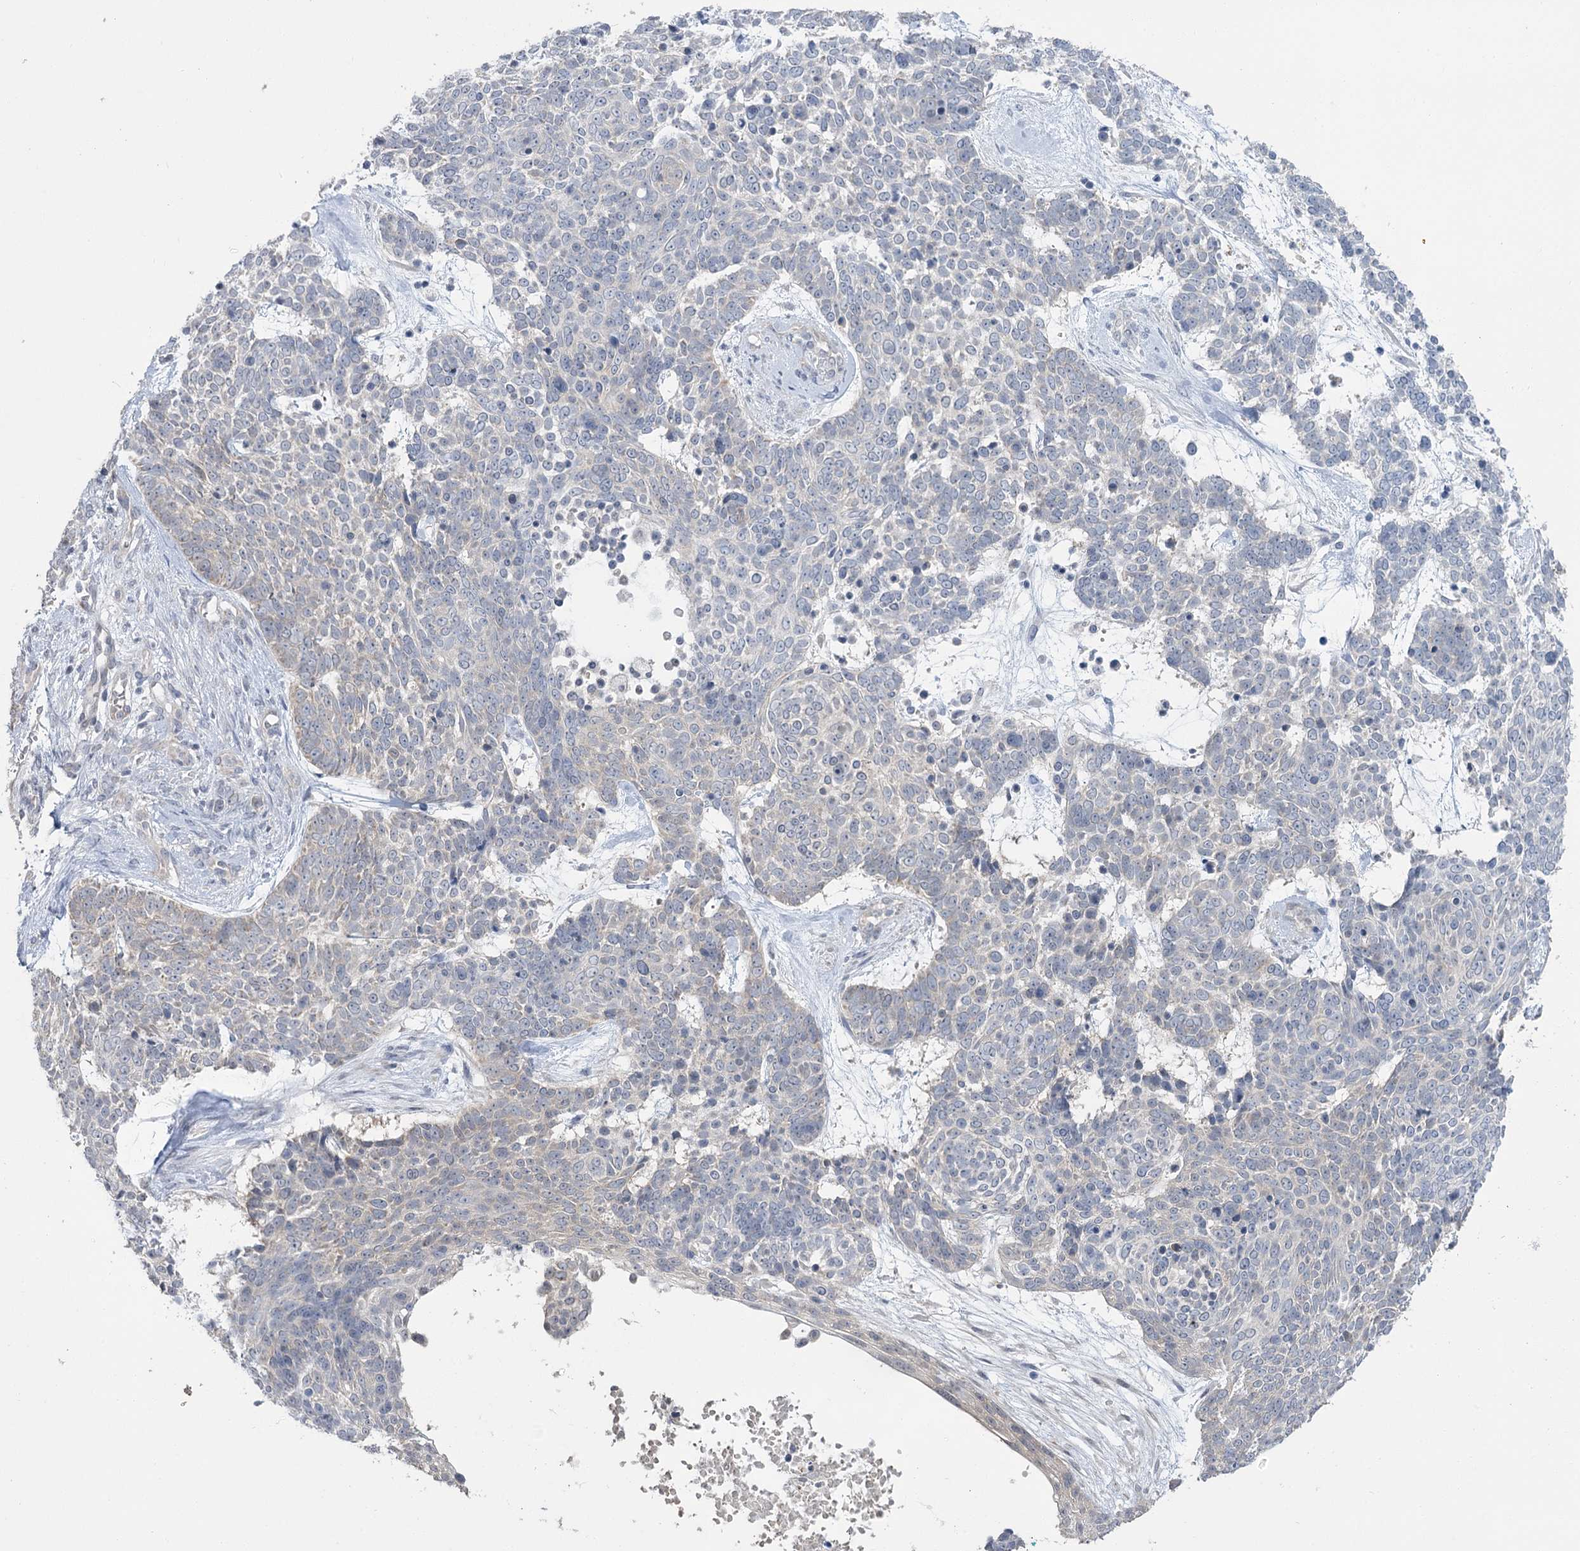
{"staining": {"intensity": "negative", "quantity": "none", "location": "none"}, "tissue": "skin cancer", "cell_type": "Tumor cells", "image_type": "cancer", "snomed": [{"axis": "morphology", "description": "Basal cell carcinoma"}, {"axis": "topography", "description": "Skin"}], "caption": "Immunohistochemistry of skin cancer (basal cell carcinoma) reveals no expression in tumor cells.", "gene": "PHYHIPL", "patient": {"sex": "female", "age": 81}}